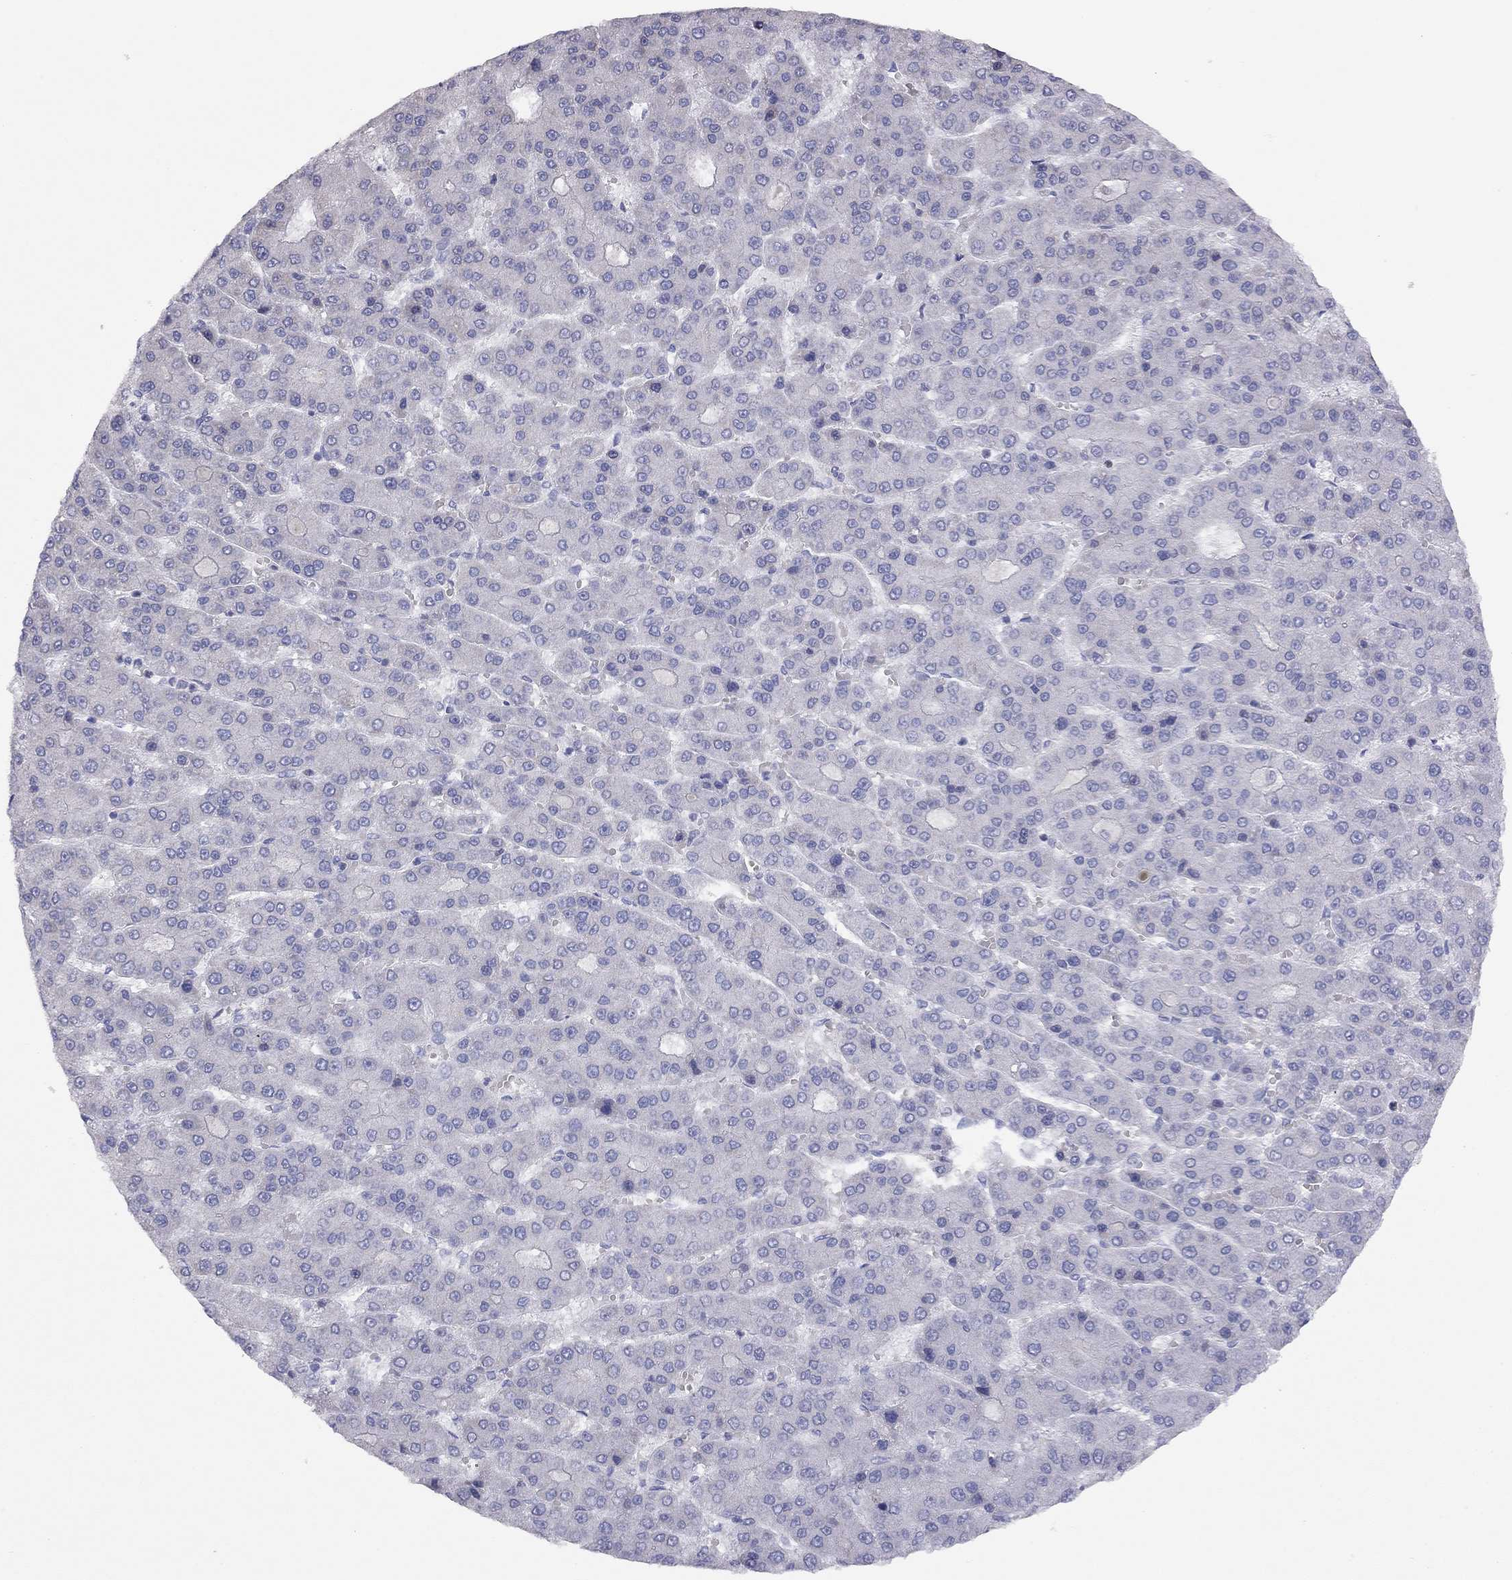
{"staining": {"intensity": "negative", "quantity": "none", "location": "none"}, "tissue": "liver cancer", "cell_type": "Tumor cells", "image_type": "cancer", "snomed": [{"axis": "morphology", "description": "Carcinoma, Hepatocellular, NOS"}, {"axis": "topography", "description": "Liver"}], "caption": "Micrograph shows no protein positivity in tumor cells of liver cancer (hepatocellular carcinoma) tissue. The staining was performed using DAB (3,3'-diaminobenzidine) to visualize the protein expression in brown, while the nuclei were stained in blue with hematoxylin (Magnification: 20x).", "gene": "ADCYAP1", "patient": {"sex": "male", "age": 70}}